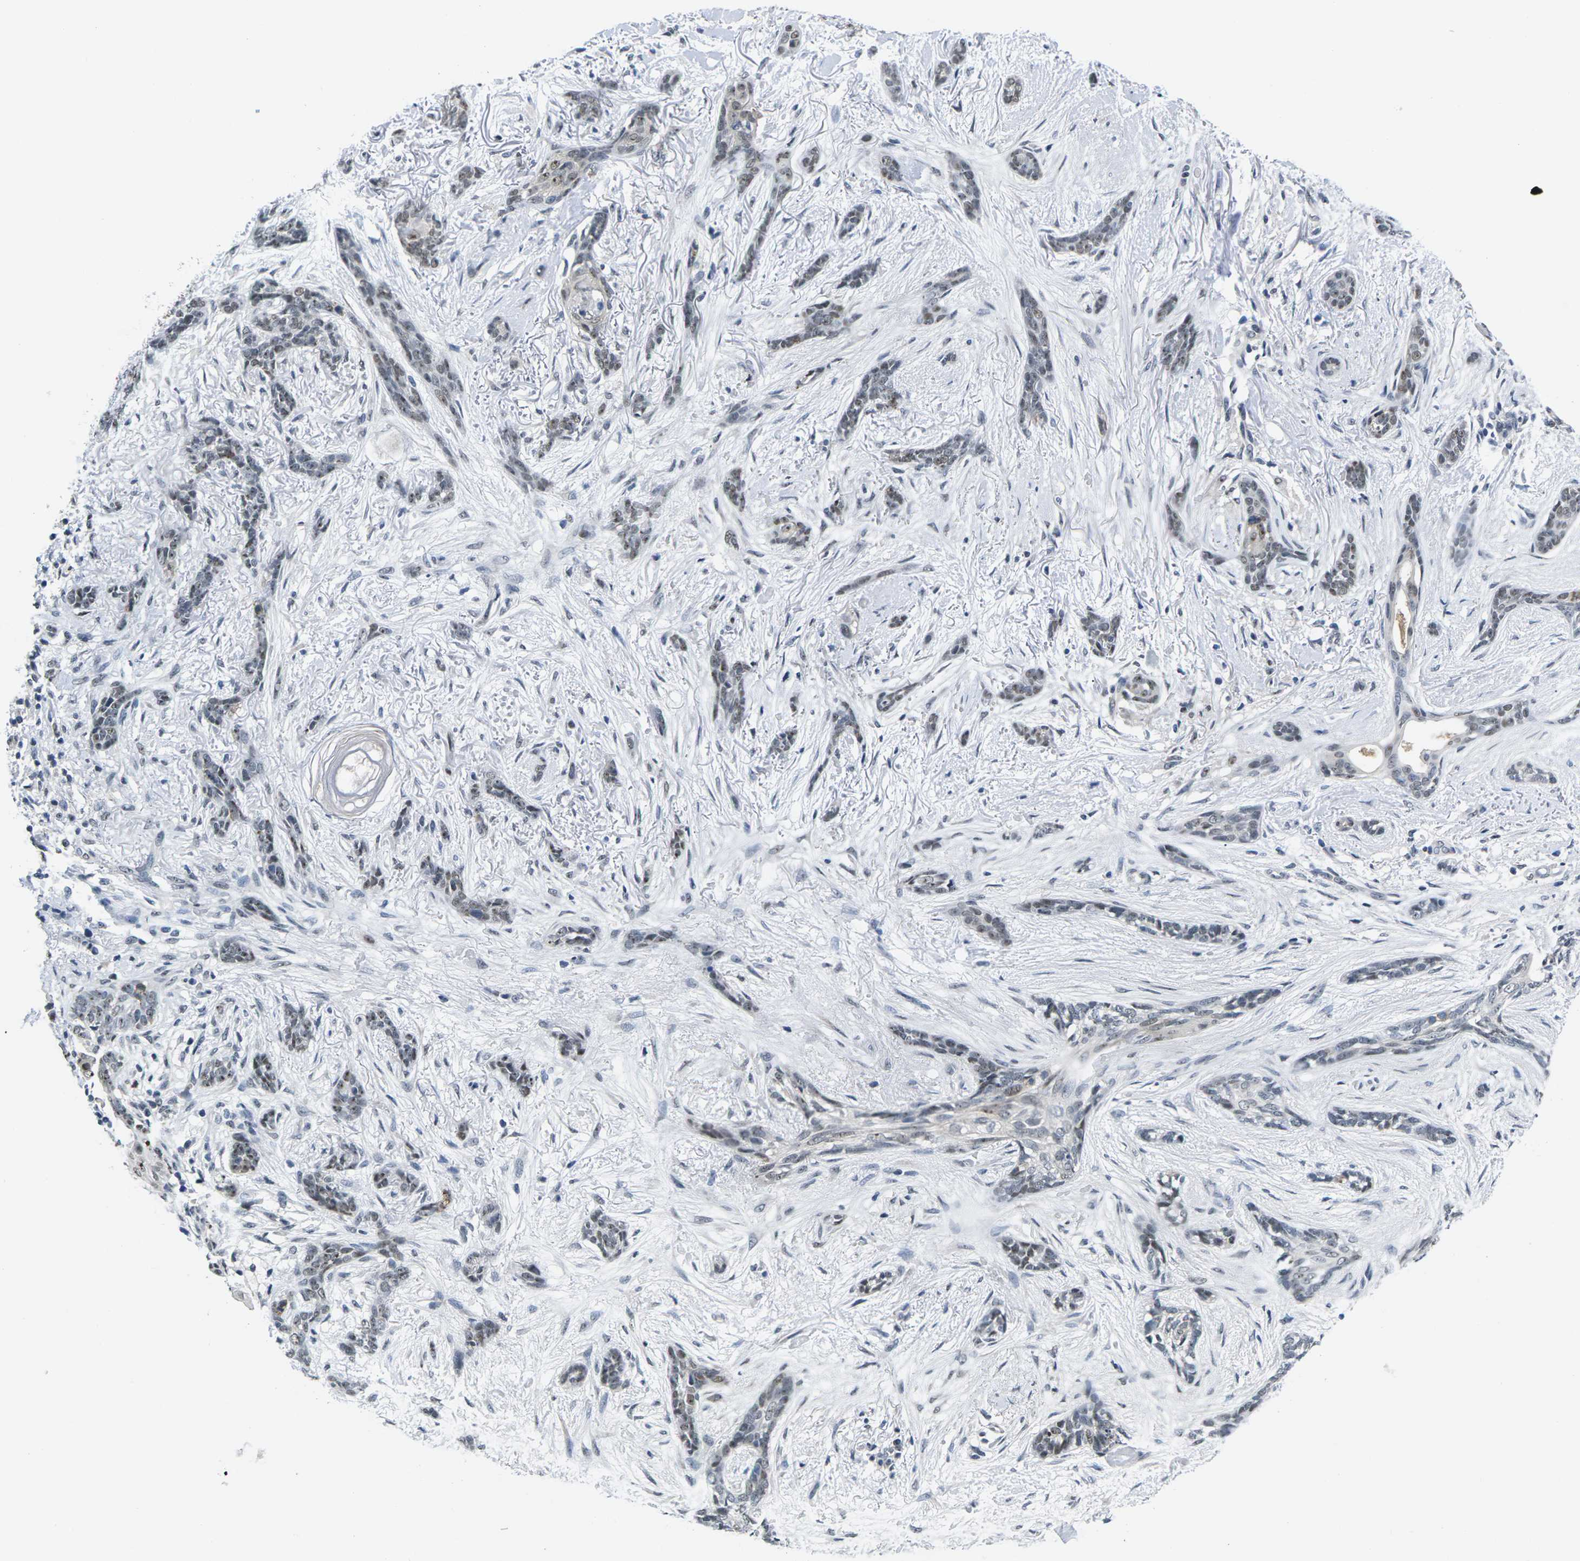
{"staining": {"intensity": "weak", "quantity": "25%-75%", "location": "nuclear"}, "tissue": "skin cancer", "cell_type": "Tumor cells", "image_type": "cancer", "snomed": [{"axis": "morphology", "description": "Basal cell carcinoma"}, {"axis": "morphology", "description": "Adnexal tumor, benign"}, {"axis": "topography", "description": "Skin"}], "caption": "IHC staining of skin cancer, which displays low levels of weak nuclear positivity in about 25%-75% of tumor cells indicating weak nuclear protein staining. The staining was performed using DAB (brown) for protein detection and nuclei were counterstained in hematoxylin (blue).", "gene": "NSRP1", "patient": {"sex": "female", "age": 42}}